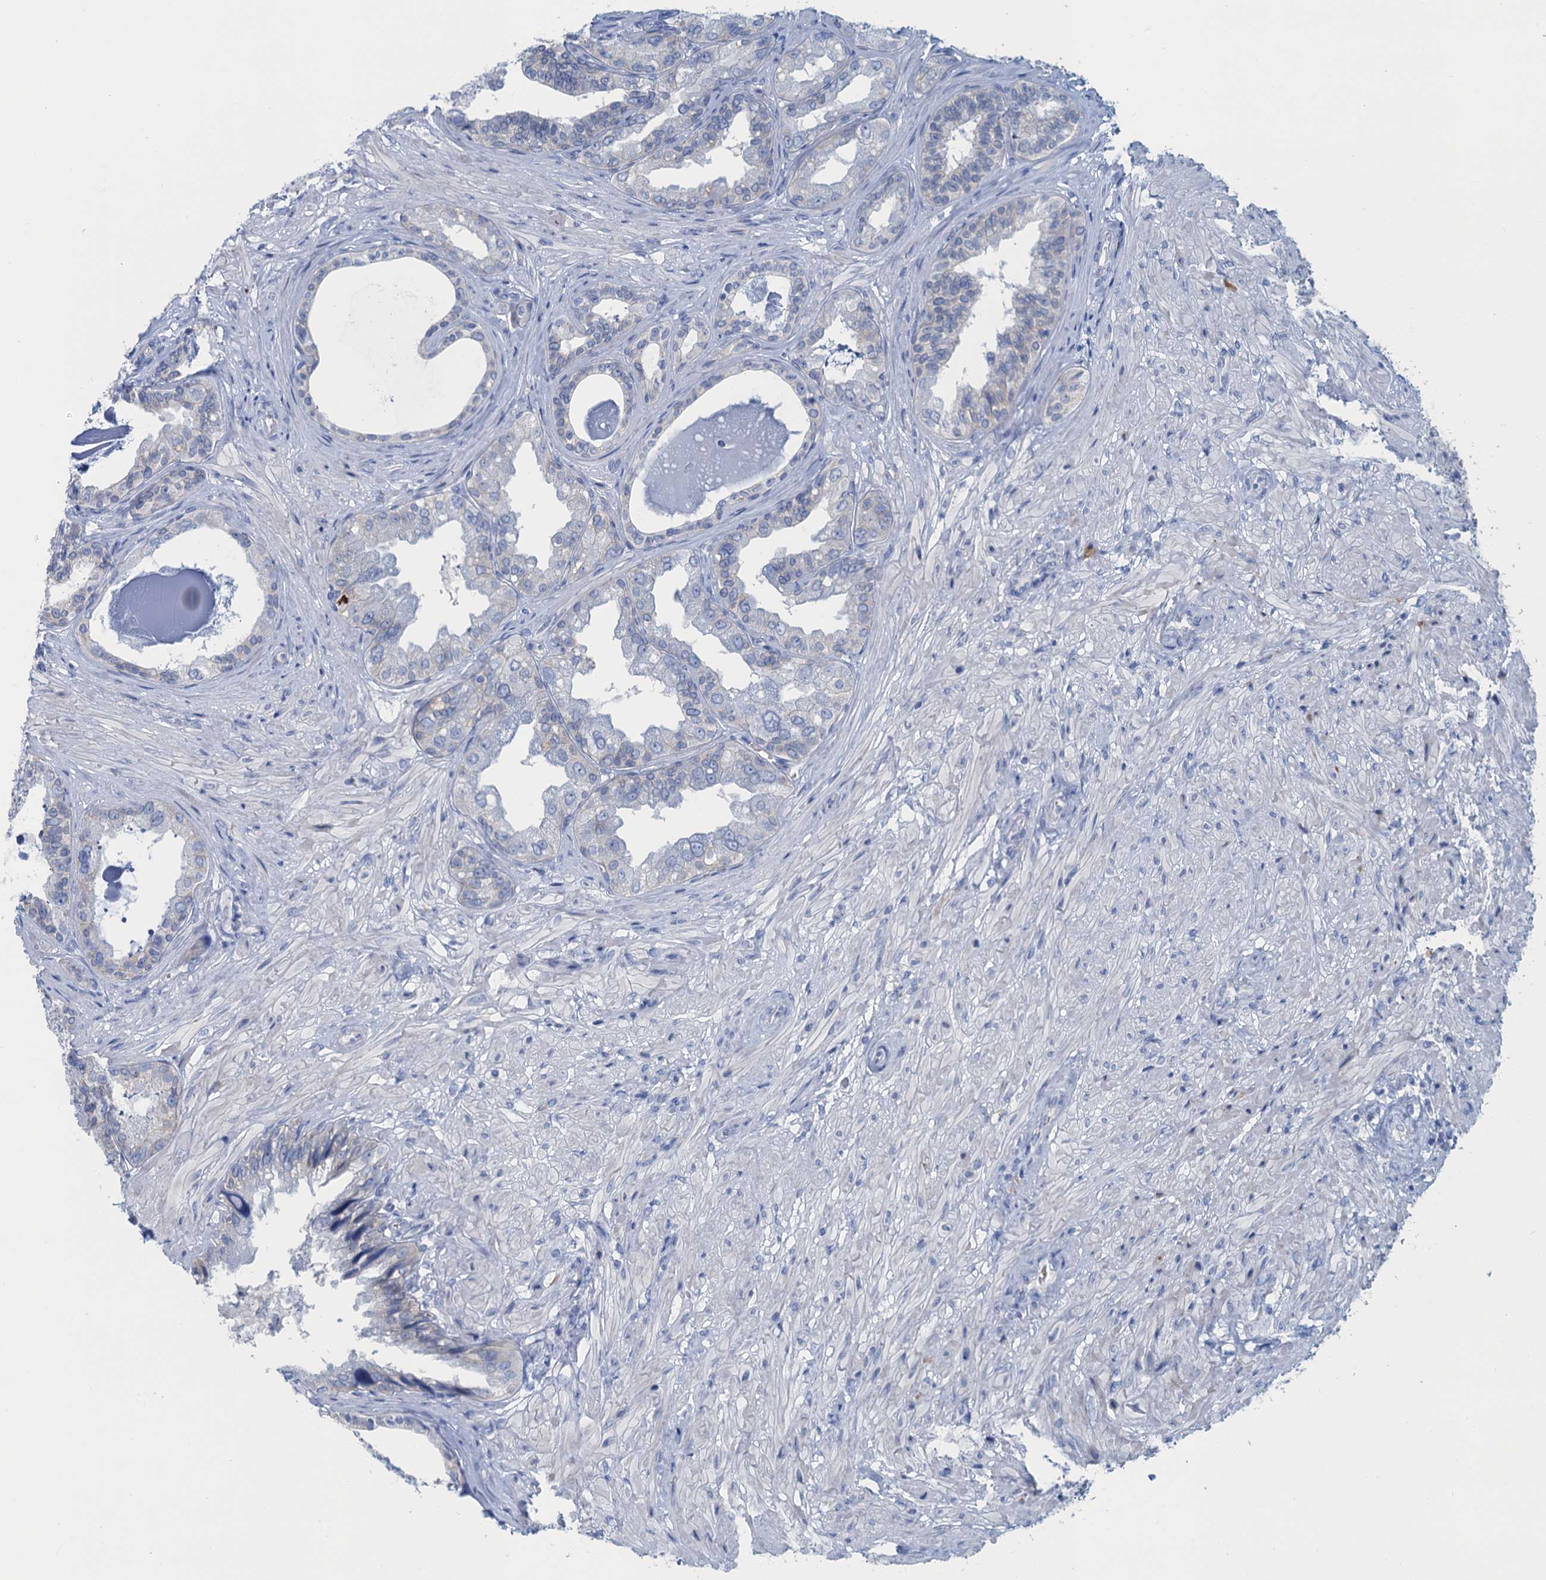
{"staining": {"intensity": "weak", "quantity": "<25%", "location": "cytoplasmic/membranous"}, "tissue": "seminal vesicle", "cell_type": "Glandular cells", "image_type": "normal", "snomed": [{"axis": "morphology", "description": "Normal tissue, NOS"}, {"axis": "topography", "description": "Seminal veicle"}, {"axis": "topography", "description": "Peripheral nerve tissue"}], "caption": "This is an IHC micrograph of unremarkable human seminal vesicle. There is no positivity in glandular cells.", "gene": "MYADML2", "patient": {"sex": "male", "age": 63}}